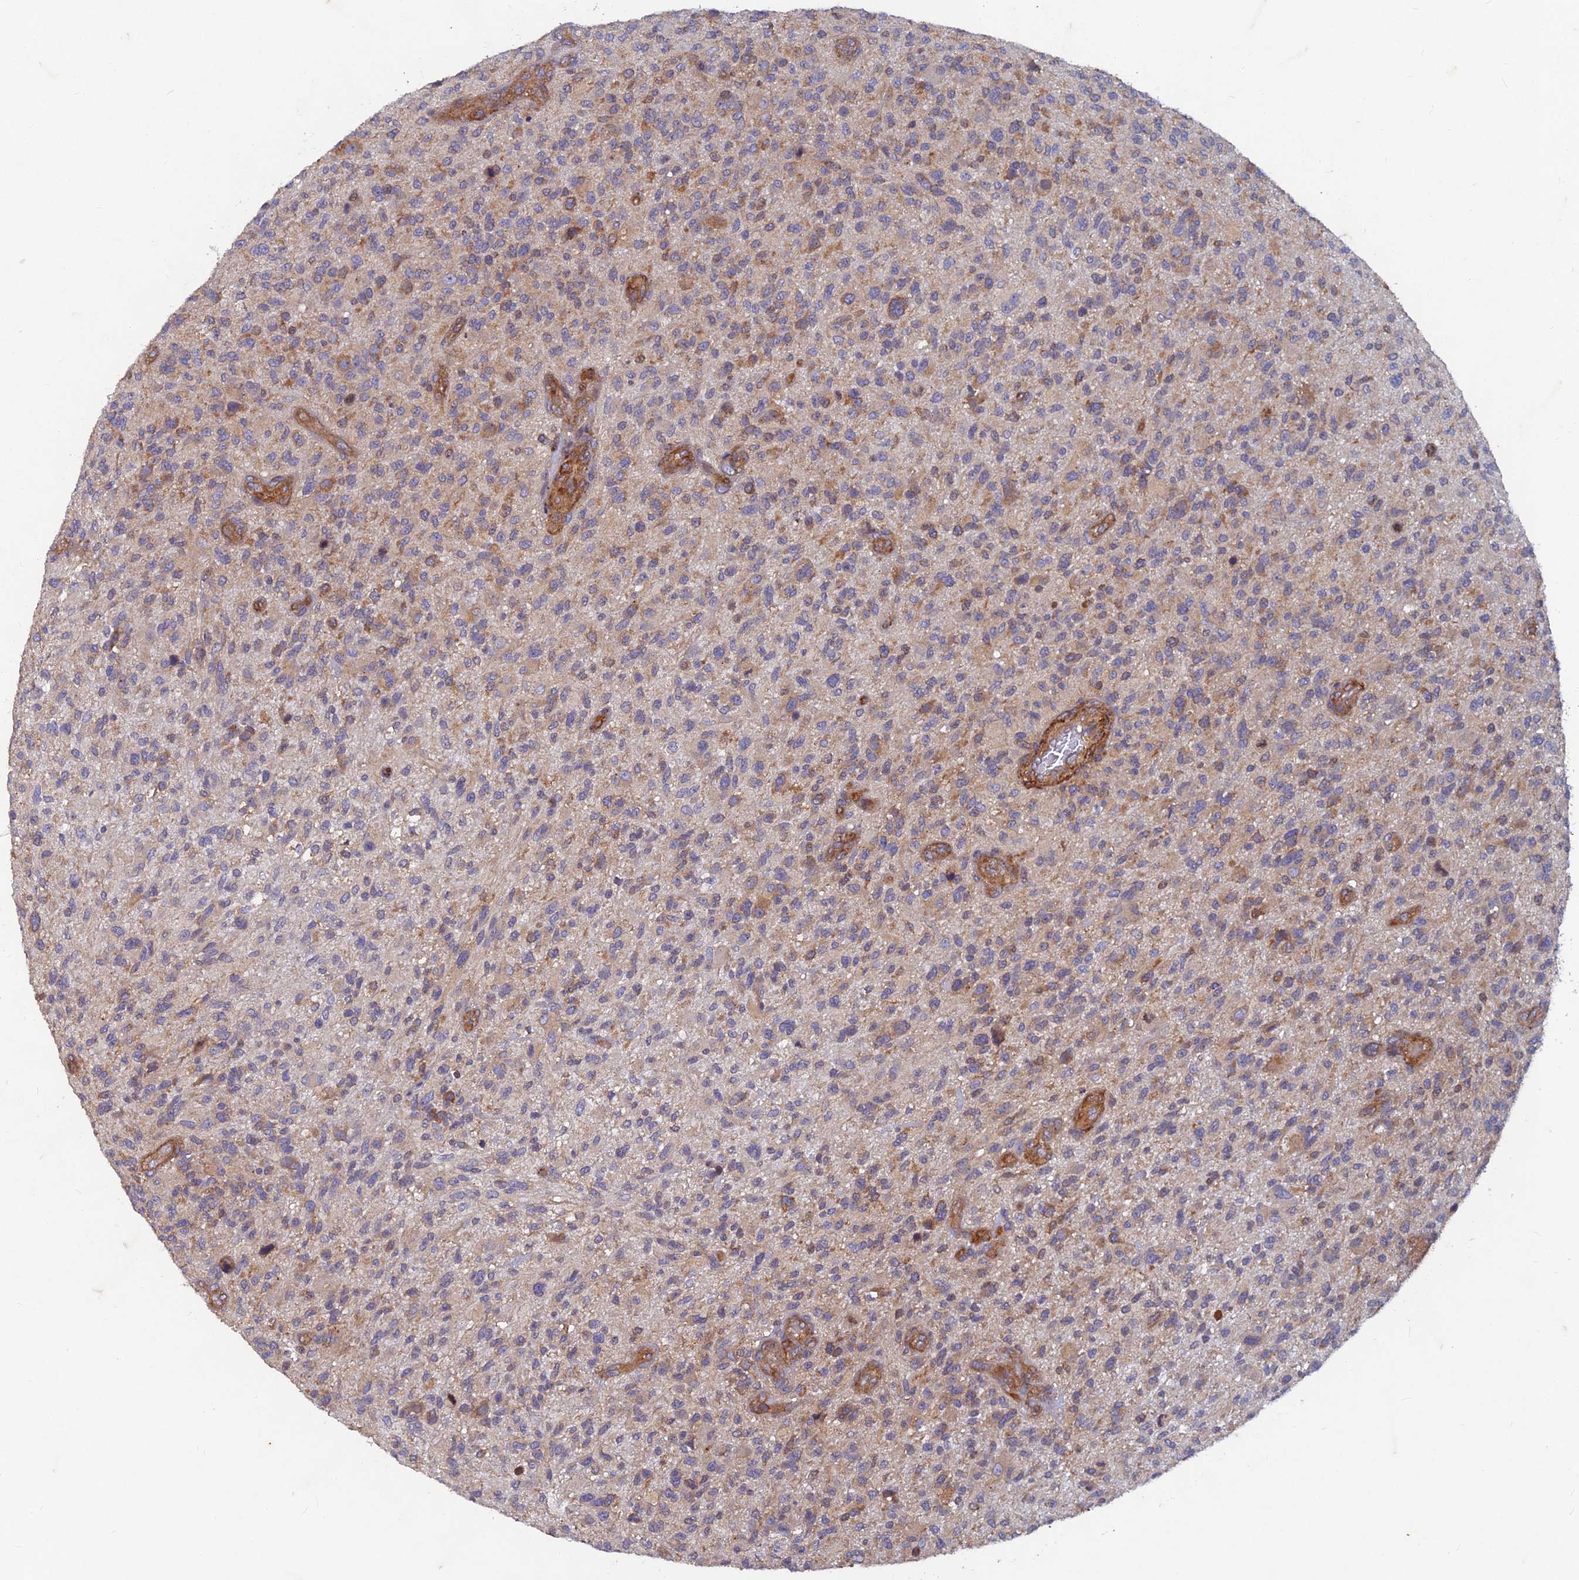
{"staining": {"intensity": "moderate", "quantity": "25%-75%", "location": "cytoplasmic/membranous"}, "tissue": "glioma", "cell_type": "Tumor cells", "image_type": "cancer", "snomed": [{"axis": "morphology", "description": "Glioma, malignant, High grade"}, {"axis": "topography", "description": "Brain"}], "caption": "Immunohistochemistry staining of glioma, which reveals medium levels of moderate cytoplasmic/membranous positivity in about 25%-75% of tumor cells indicating moderate cytoplasmic/membranous protein positivity. The staining was performed using DAB (3,3'-diaminobenzidine) (brown) for protein detection and nuclei were counterstained in hematoxylin (blue).", "gene": "NCAPG", "patient": {"sex": "male", "age": 47}}